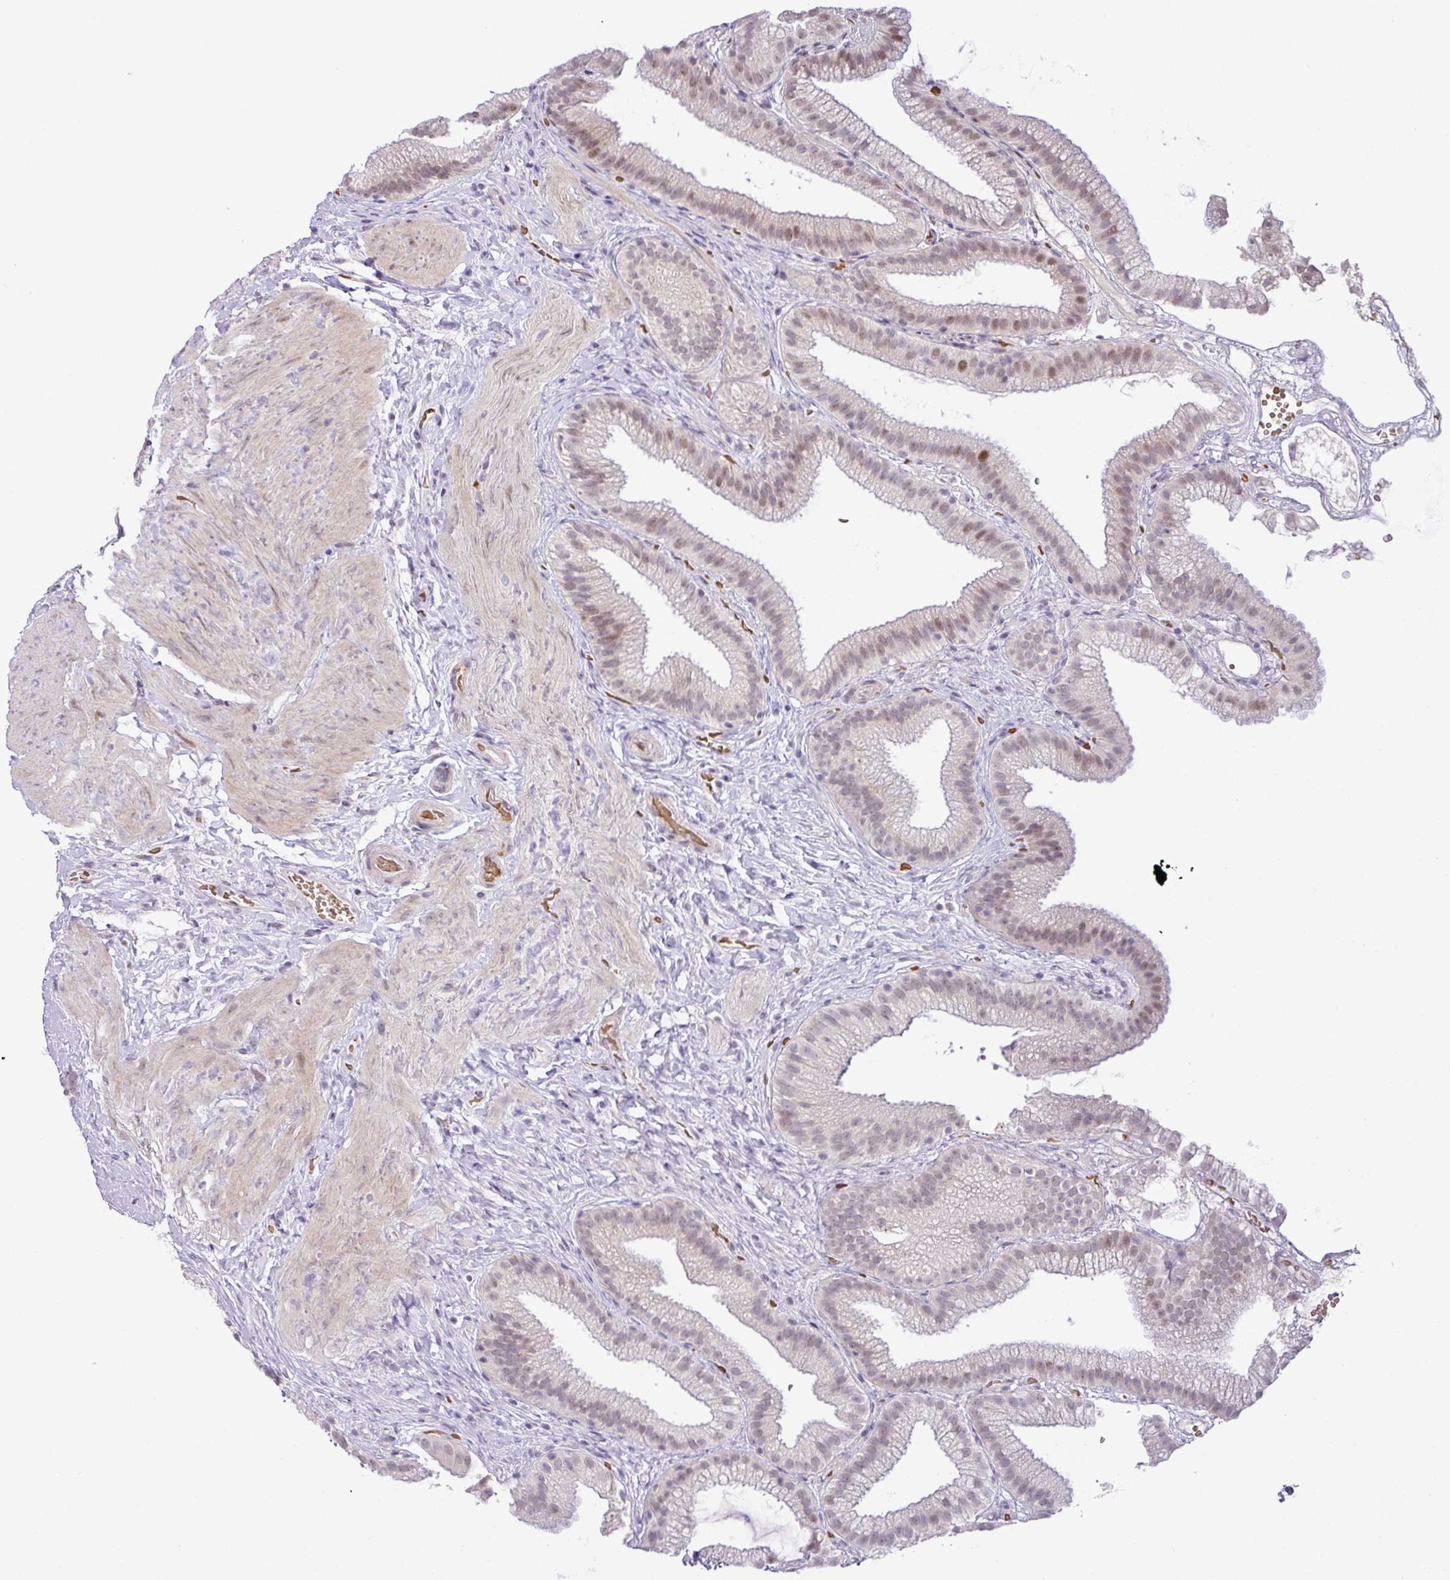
{"staining": {"intensity": "moderate", "quantity": "<25%", "location": "nuclear"}, "tissue": "gallbladder", "cell_type": "Glandular cells", "image_type": "normal", "snomed": [{"axis": "morphology", "description": "Normal tissue, NOS"}, {"axis": "topography", "description": "Gallbladder"}], "caption": "Immunohistochemistry staining of benign gallbladder, which reveals low levels of moderate nuclear positivity in about <25% of glandular cells indicating moderate nuclear protein positivity. The staining was performed using DAB (brown) for protein detection and nuclei were counterstained in hematoxylin (blue).", "gene": "PARP2", "patient": {"sex": "female", "age": 63}}